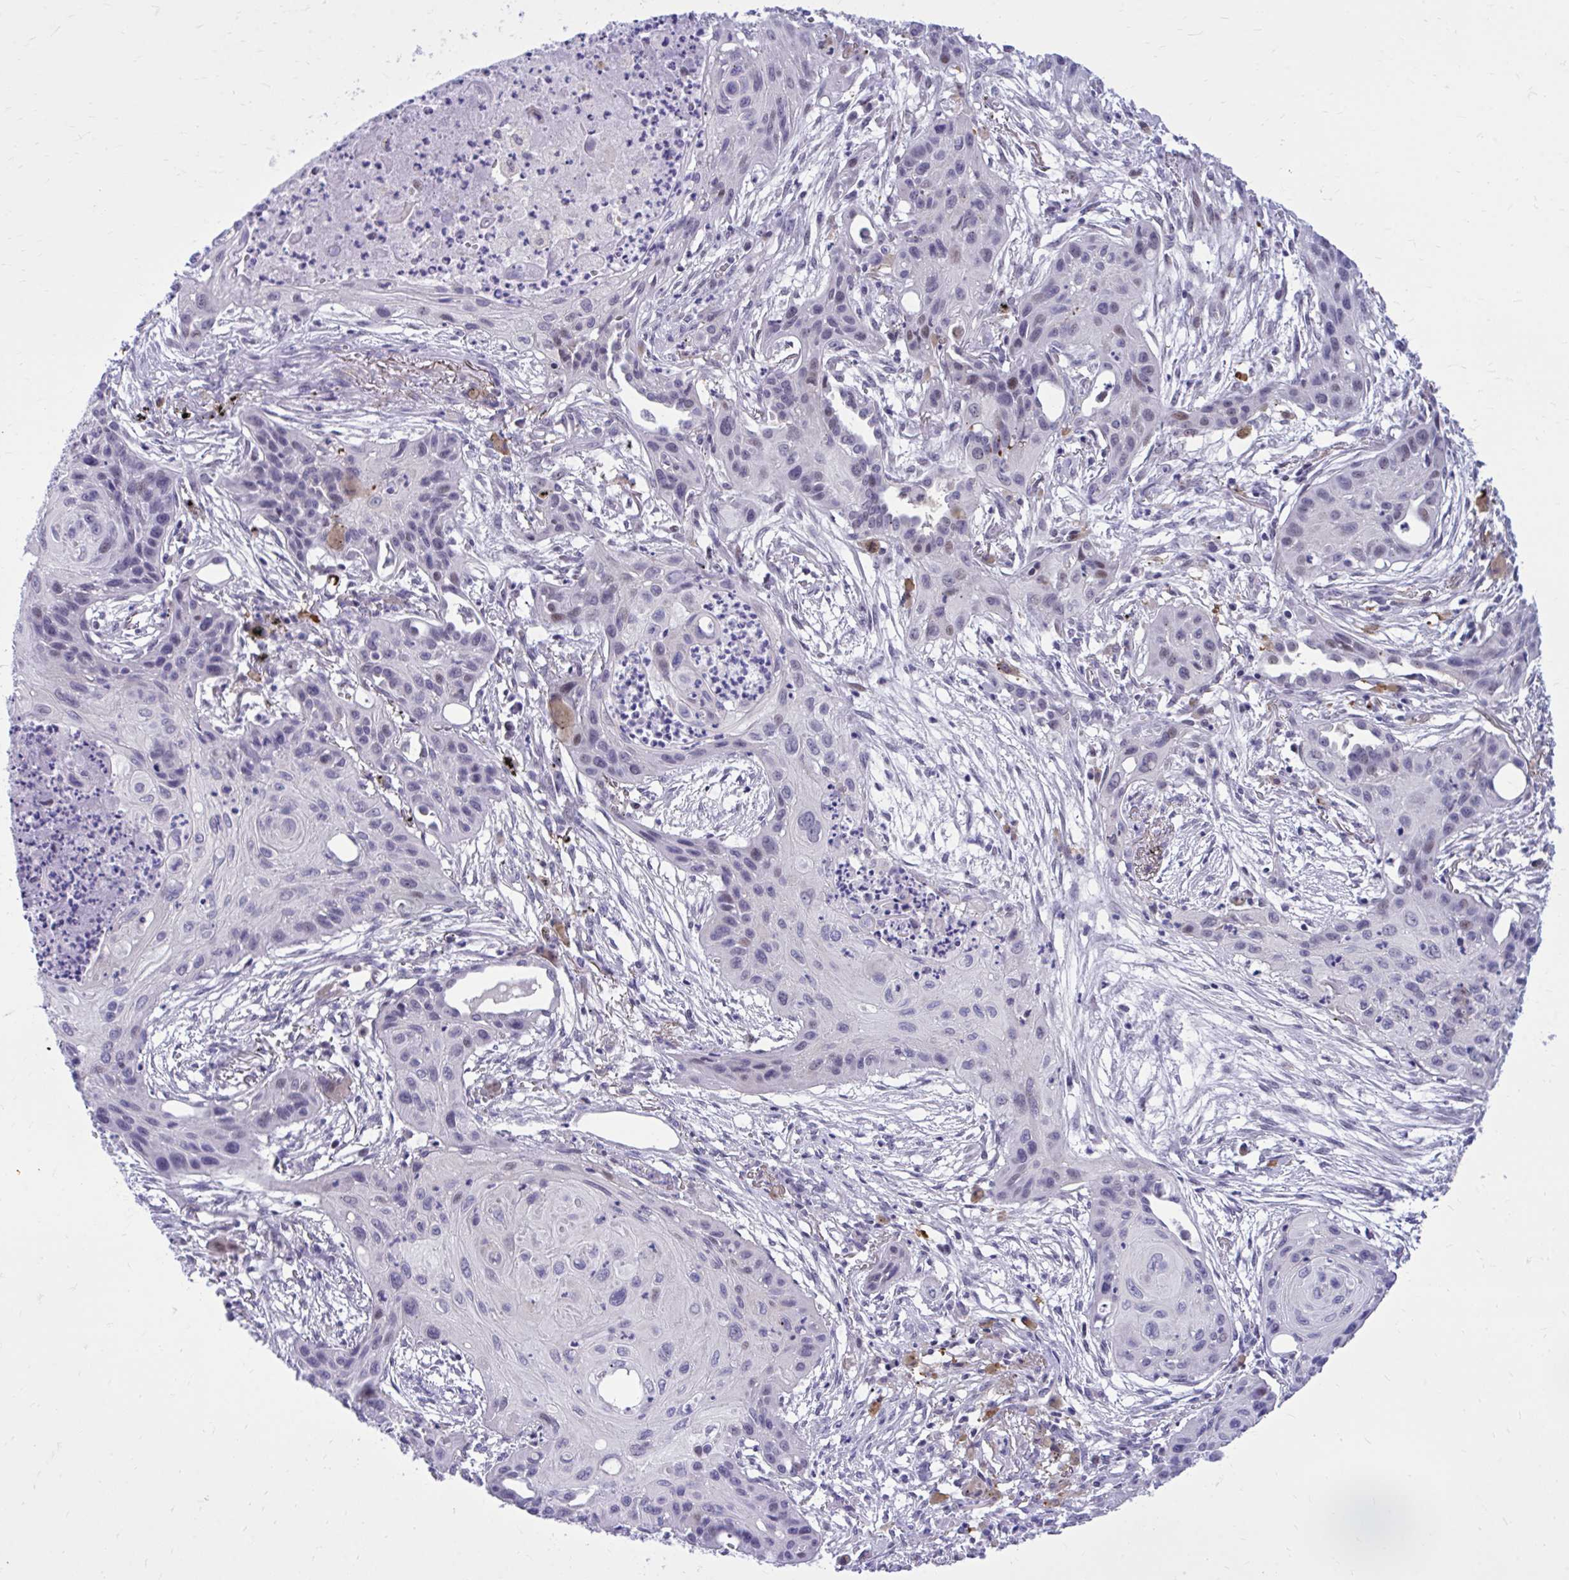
{"staining": {"intensity": "negative", "quantity": "none", "location": "none"}, "tissue": "lung cancer", "cell_type": "Tumor cells", "image_type": "cancer", "snomed": [{"axis": "morphology", "description": "Squamous cell carcinoma, NOS"}, {"axis": "topography", "description": "Lung"}], "caption": "Human squamous cell carcinoma (lung) stained for a protein using immunohistochemistry shows no staining in tumor cells.", "gene": "ZBTB25", "patient": {"sex": "male", "age": 71}}